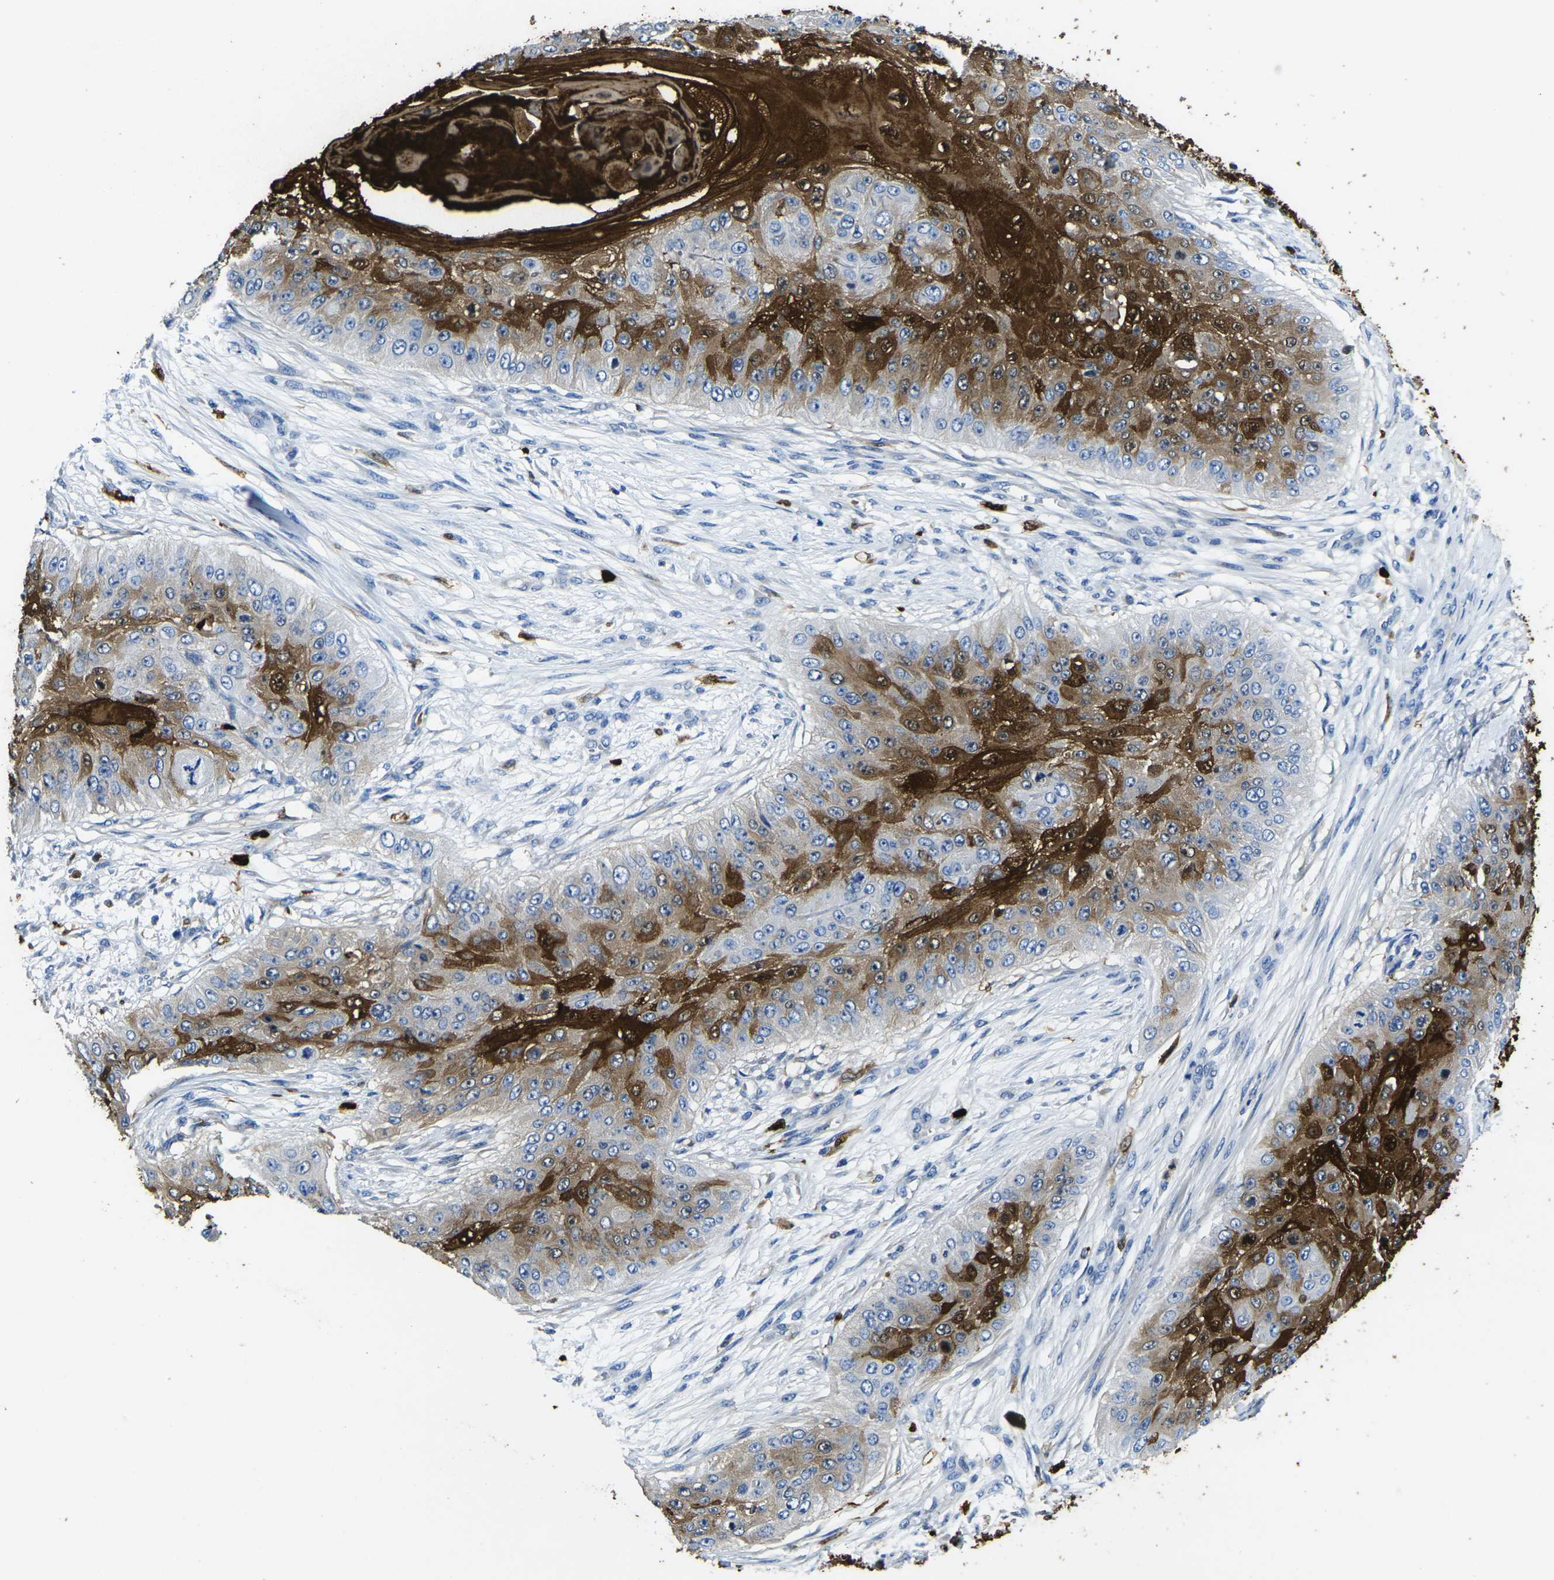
{"staining": {"intensity": "strong", "quantity": "25%-75%", "location": "cytoplasmic/membranous,nuclear"}, "tissue": "skin cancer", "cell_type": "Tumor cells", "image_type": "cancer", "snomed": [{"axis": "morphology", "description": "Squamous cell carcinoma, NOS"}, {"axis": "topography", "description": "Skin"}], "caption": "Skin squamous cell carcinoma tissue displays strong cytoplasmic/membranous and nuclear expression in approximately 25%-75% of tumor cells, visualized by immunohistochemistry.", "gene": "S100A9", "patient": {"sex": "female", "age": 80}}